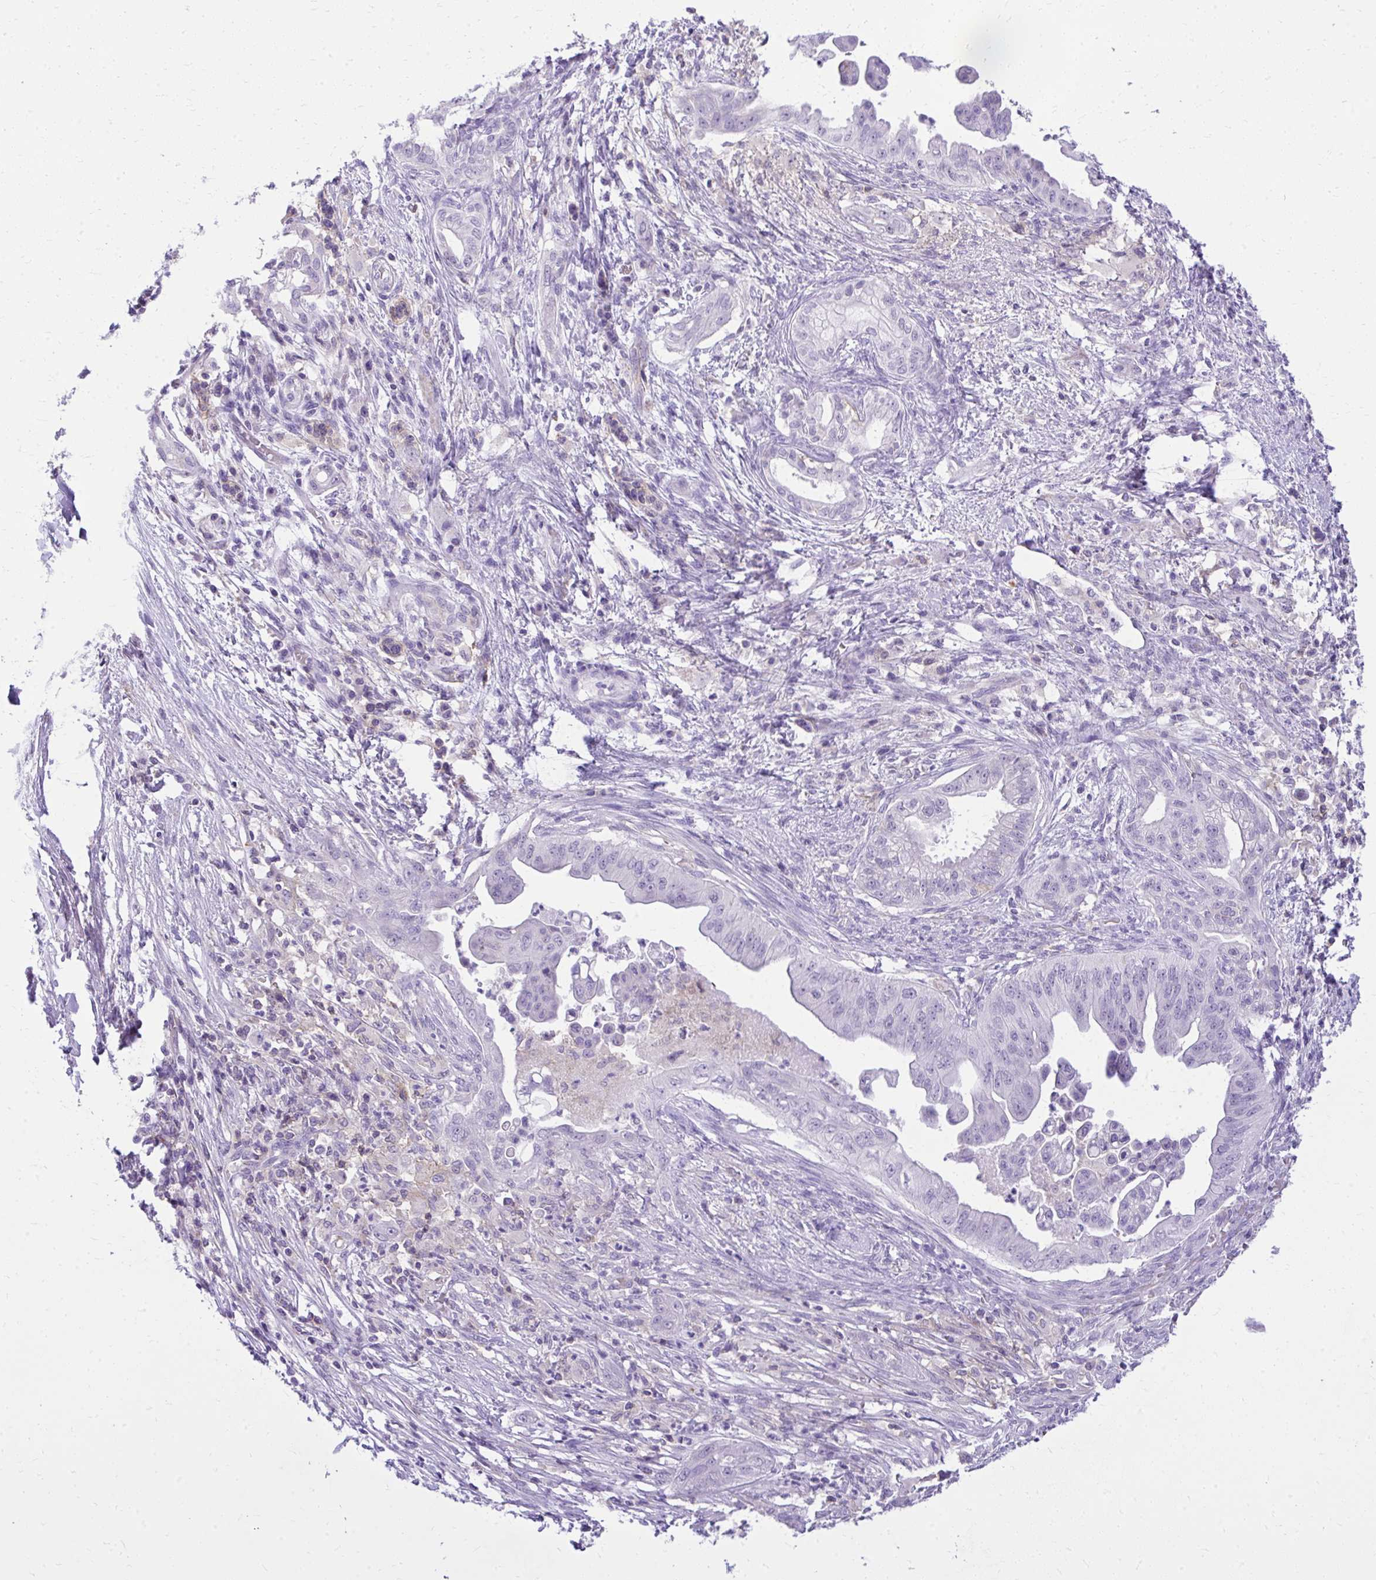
{"staining": {"intensity": "negative", "quantity": "none", "location": "none"}, "tissue": "pancreatic cancer", "cell_type": "Tumor cells", "image_type": "cancer", "snomed": [{"axis": "morphology", "description": "Adenocarcinoma, NOS"}, {"axis": "topography", "description": "Pancreas"}], "caption": "Tumor cells are negative for protein expression in human pancreatic cancer.", "gene": "GPRIN3", "patient": {"sex": "male", "age": 58}}